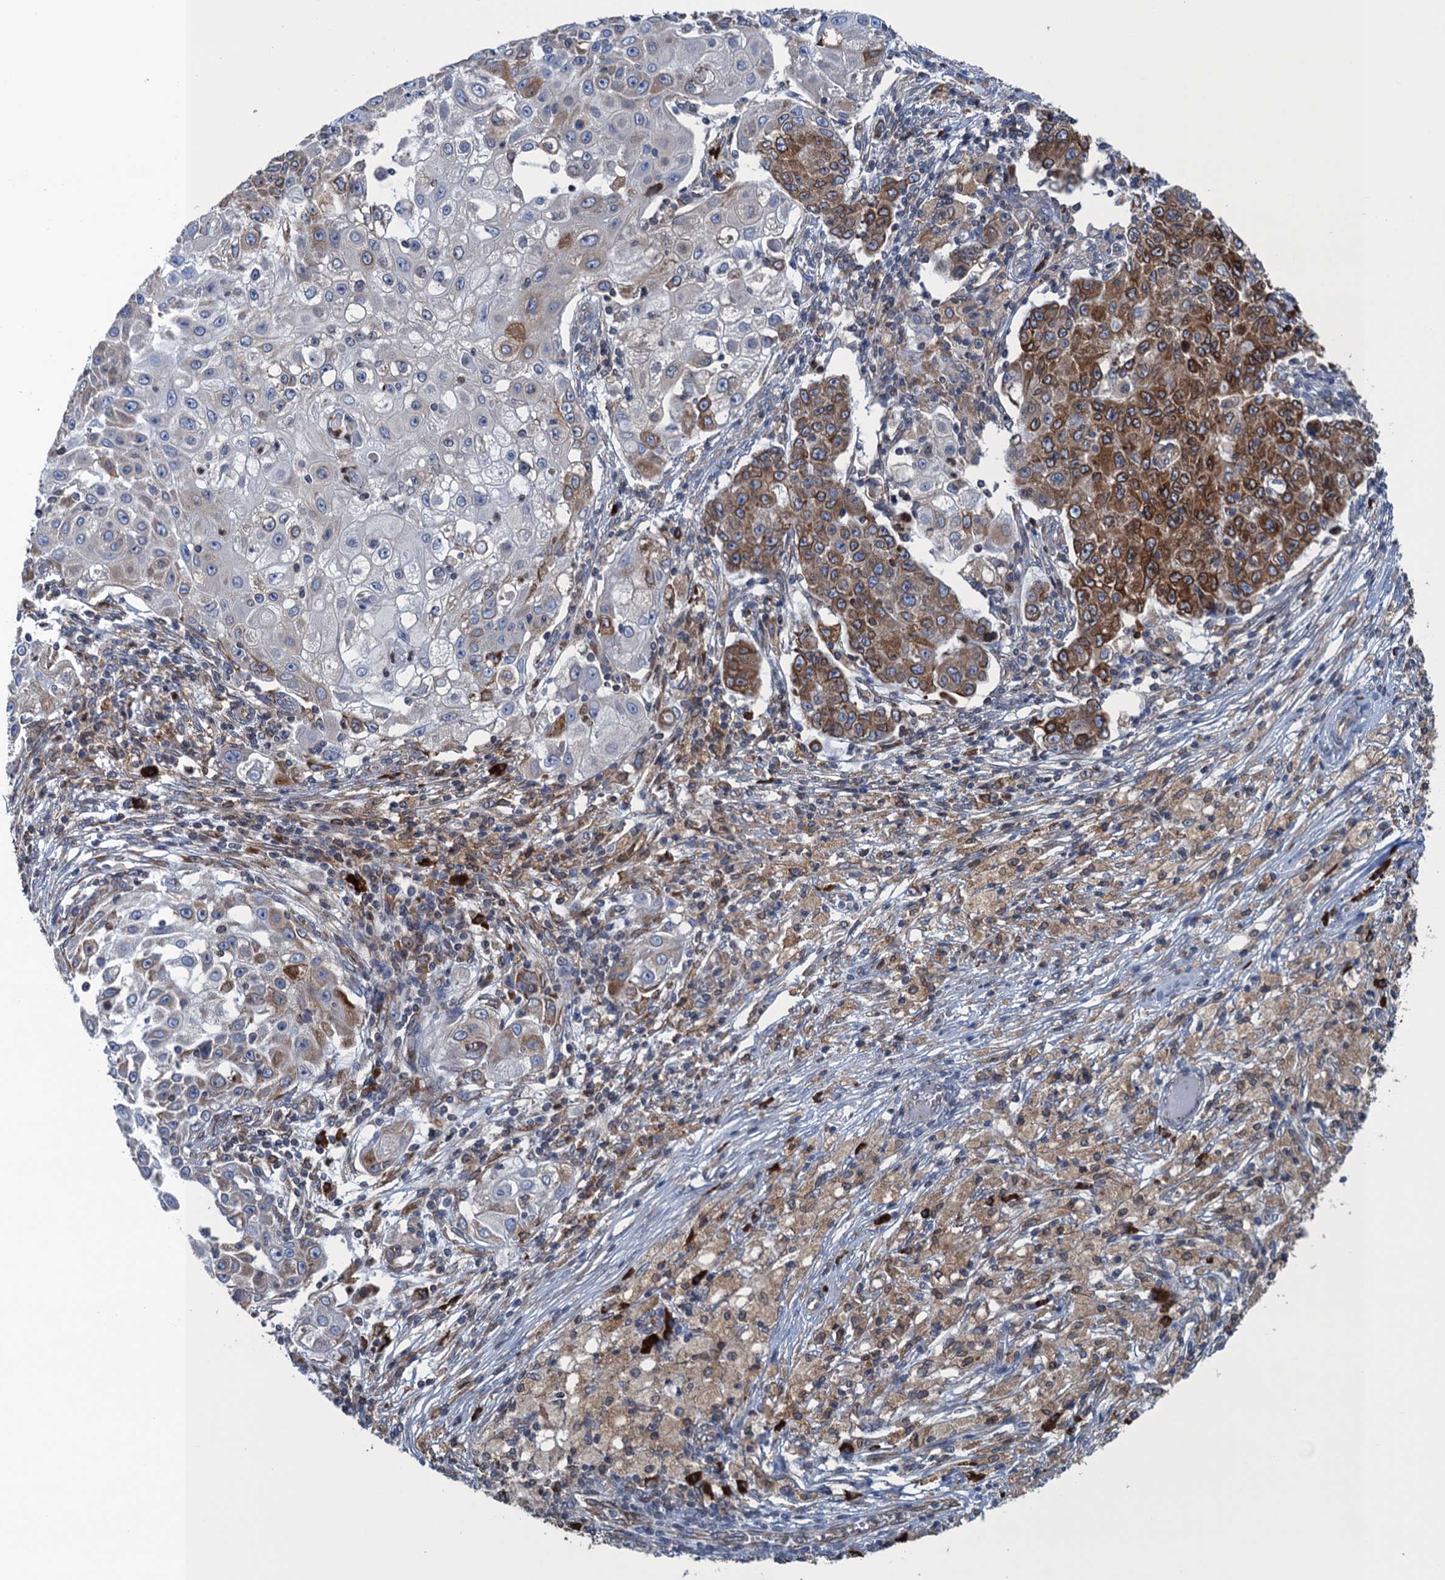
{"staining": {"intensity": "strong", "quantity": "<25%", "location": "cytoplasmic/membranous"}, "tissue": "ovarian cancer", "cell_type": "Tumor cells", "image_type": "cancer", "snomed": [{"axis": "morphology", "description": "Carcinoma, endometroid"}, {"axis": "topography", "description": "Ovary"}], "caption": "High-magnification brightfield microscopy of ovarian endometroid carcinoma stained with DAB (brown) and counterstained with hematoxylin (blue). tumor cells exhibit strong cytoplasmic/membranous positivity is seen in approximately<25% of cells.", "gene": "TMEM205", "patient": {"sex": "female", "age": 42}}